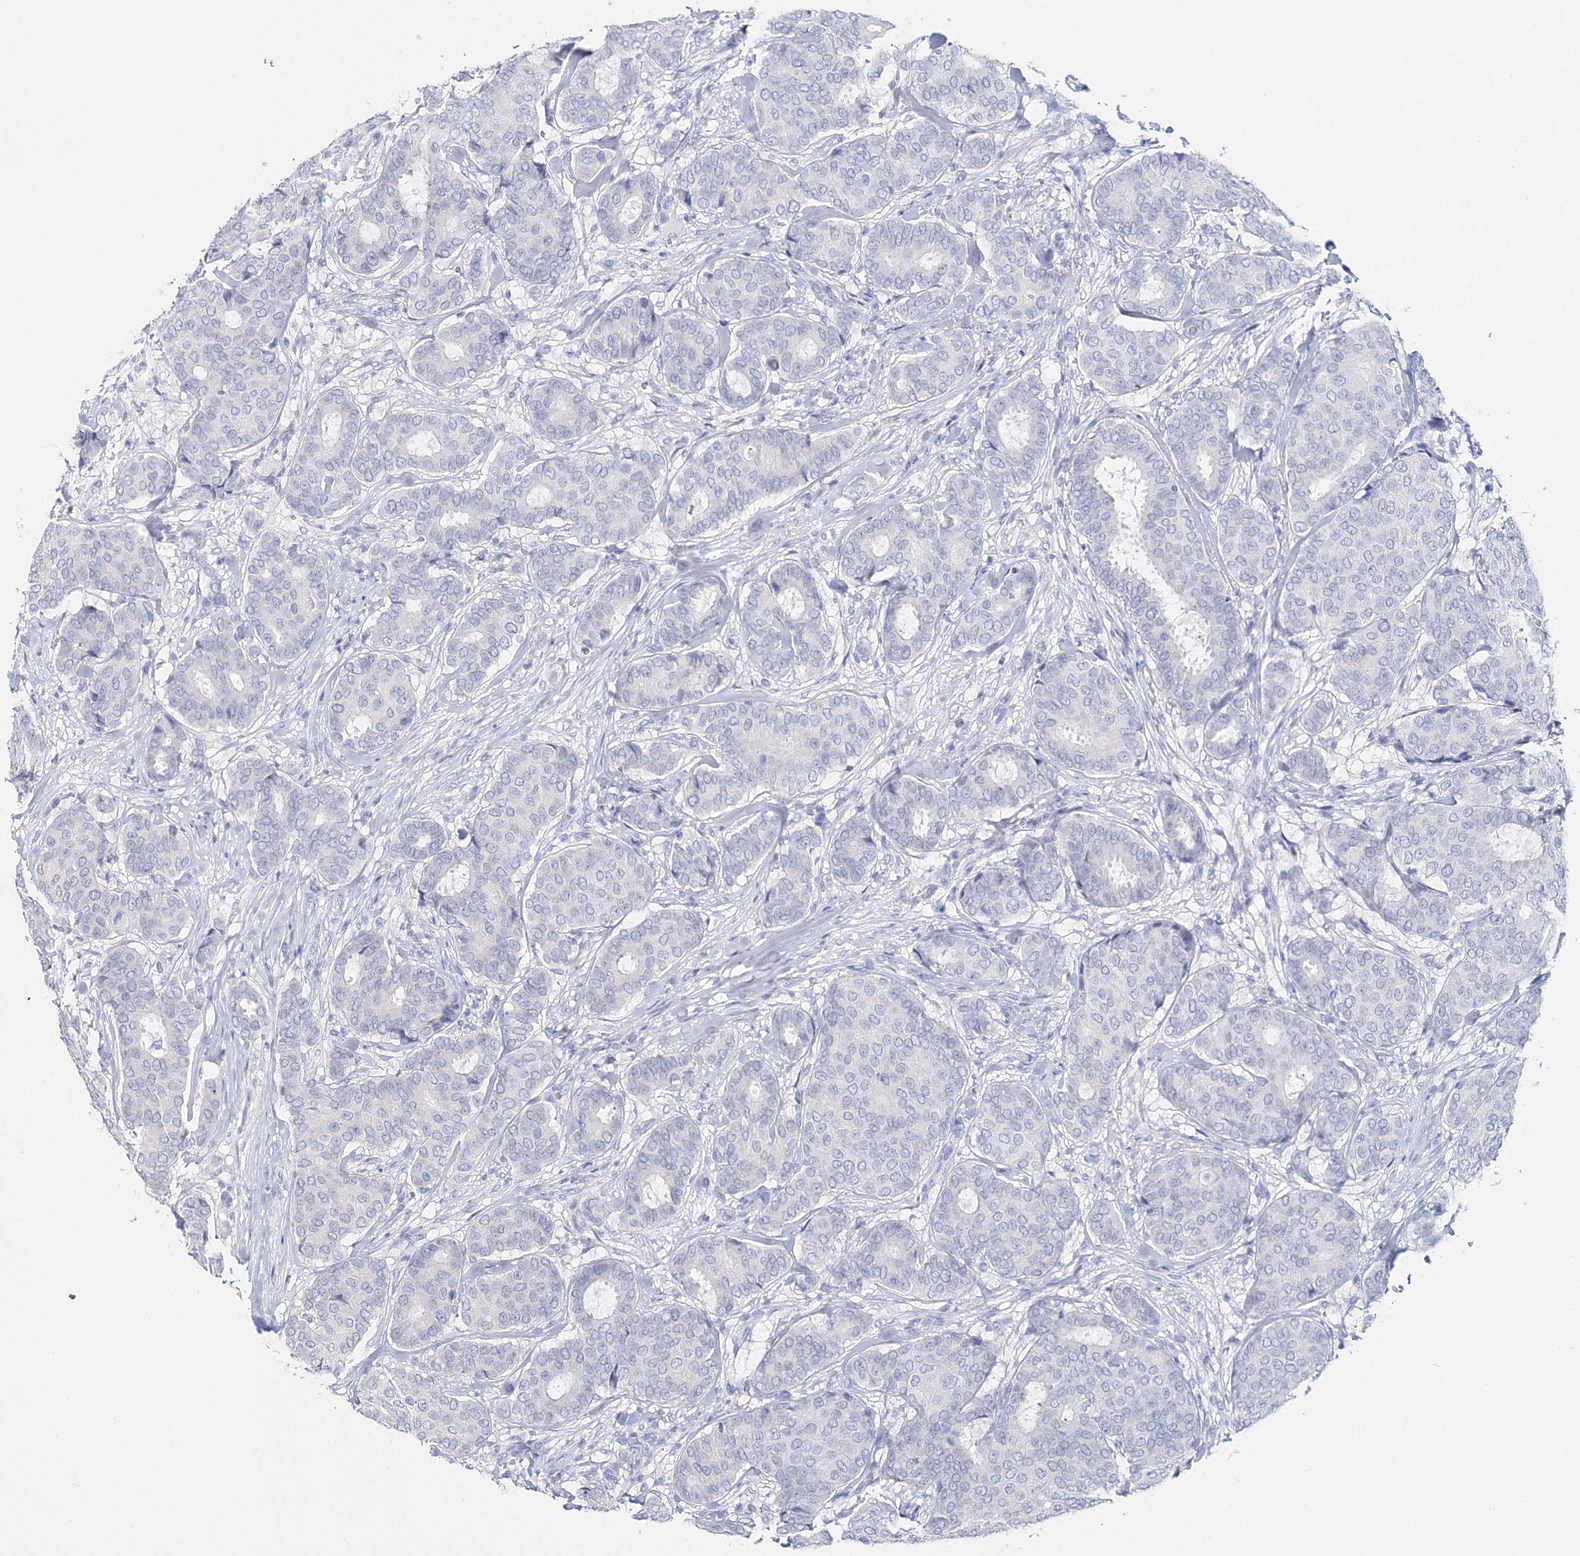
{"staining": {"intensity": "negative", "quantity": "none", "location": "none"}, "tissue": "breast cancer", "cell_type": "Tumor cells", "image_type": "cancer", "snomed": [{"axis": "morphology", "description": "Duct carcinoma"}, {"axis": "topography", "description": "Breast"}], "caption": "A high-resolution histopathology image shows immunohistochemistry (IHC) staining of breast cancer, which reveals no significant staining in tumor cells.", "gene": "MYOZ2", "patient": {"sex": "female", "age": 75}}